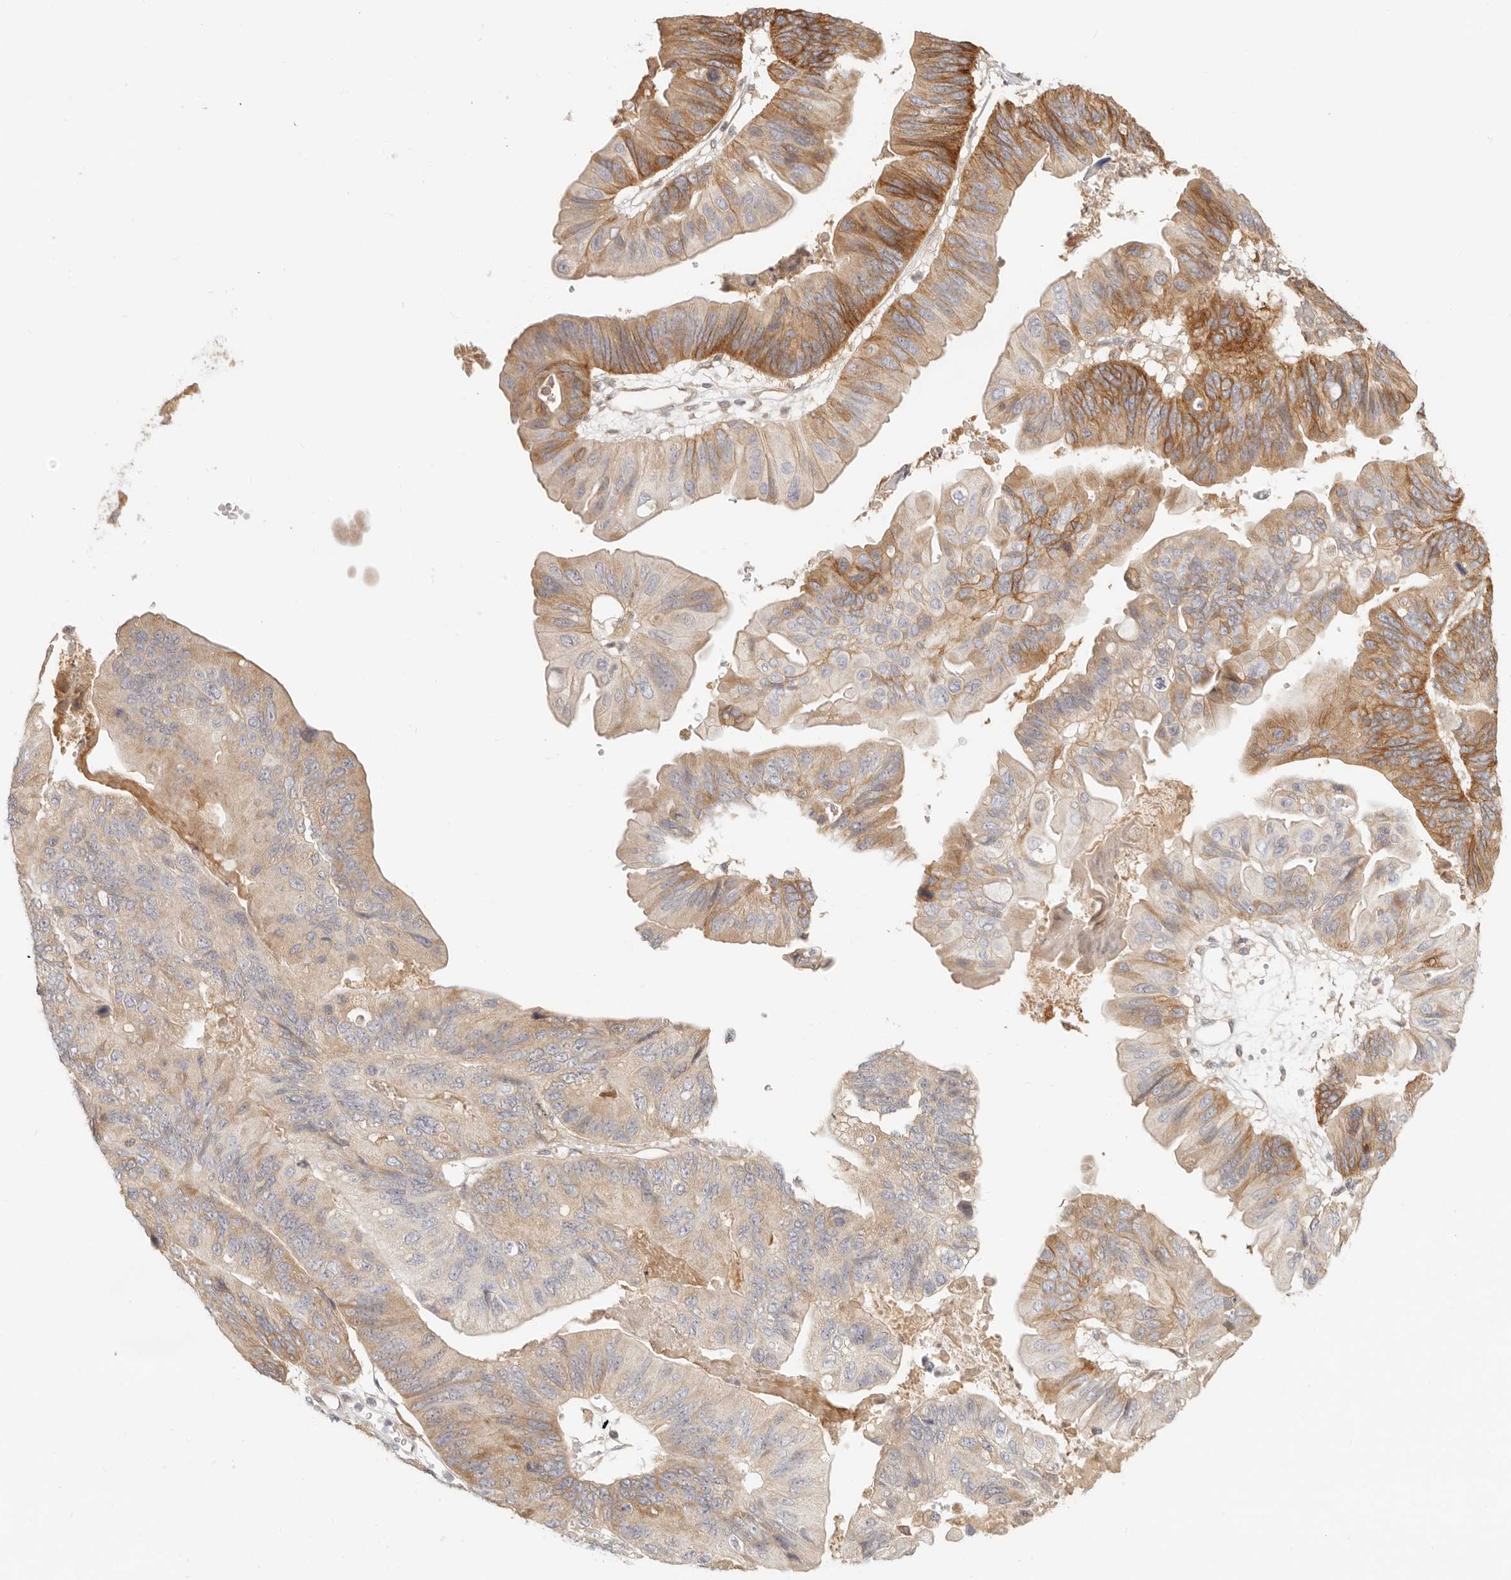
{"staining": {"intensity": "moderate", "quantity": "25%-75%", "location": "cytoplasmic/membranous"}, "tissue": "ovarian cancer", "cell_type": "Tumor cells", "image_type": "cancer", "snomed": [{"axis": "morphology", "description": "Cystadenocarcinoma, mucinous, NOS"}, {"axis": "topography", "description": "Ovary"}], "caption": "Human mucinous cystadenocarcinoma (ovarian) stained for a protein (brown) displays moderate cytoplasmic/membranous positive expression in approximately 25%-75% of tumor cells.", "gene": "PABPC4", "patient": {"sex": "female", "age": 61}}